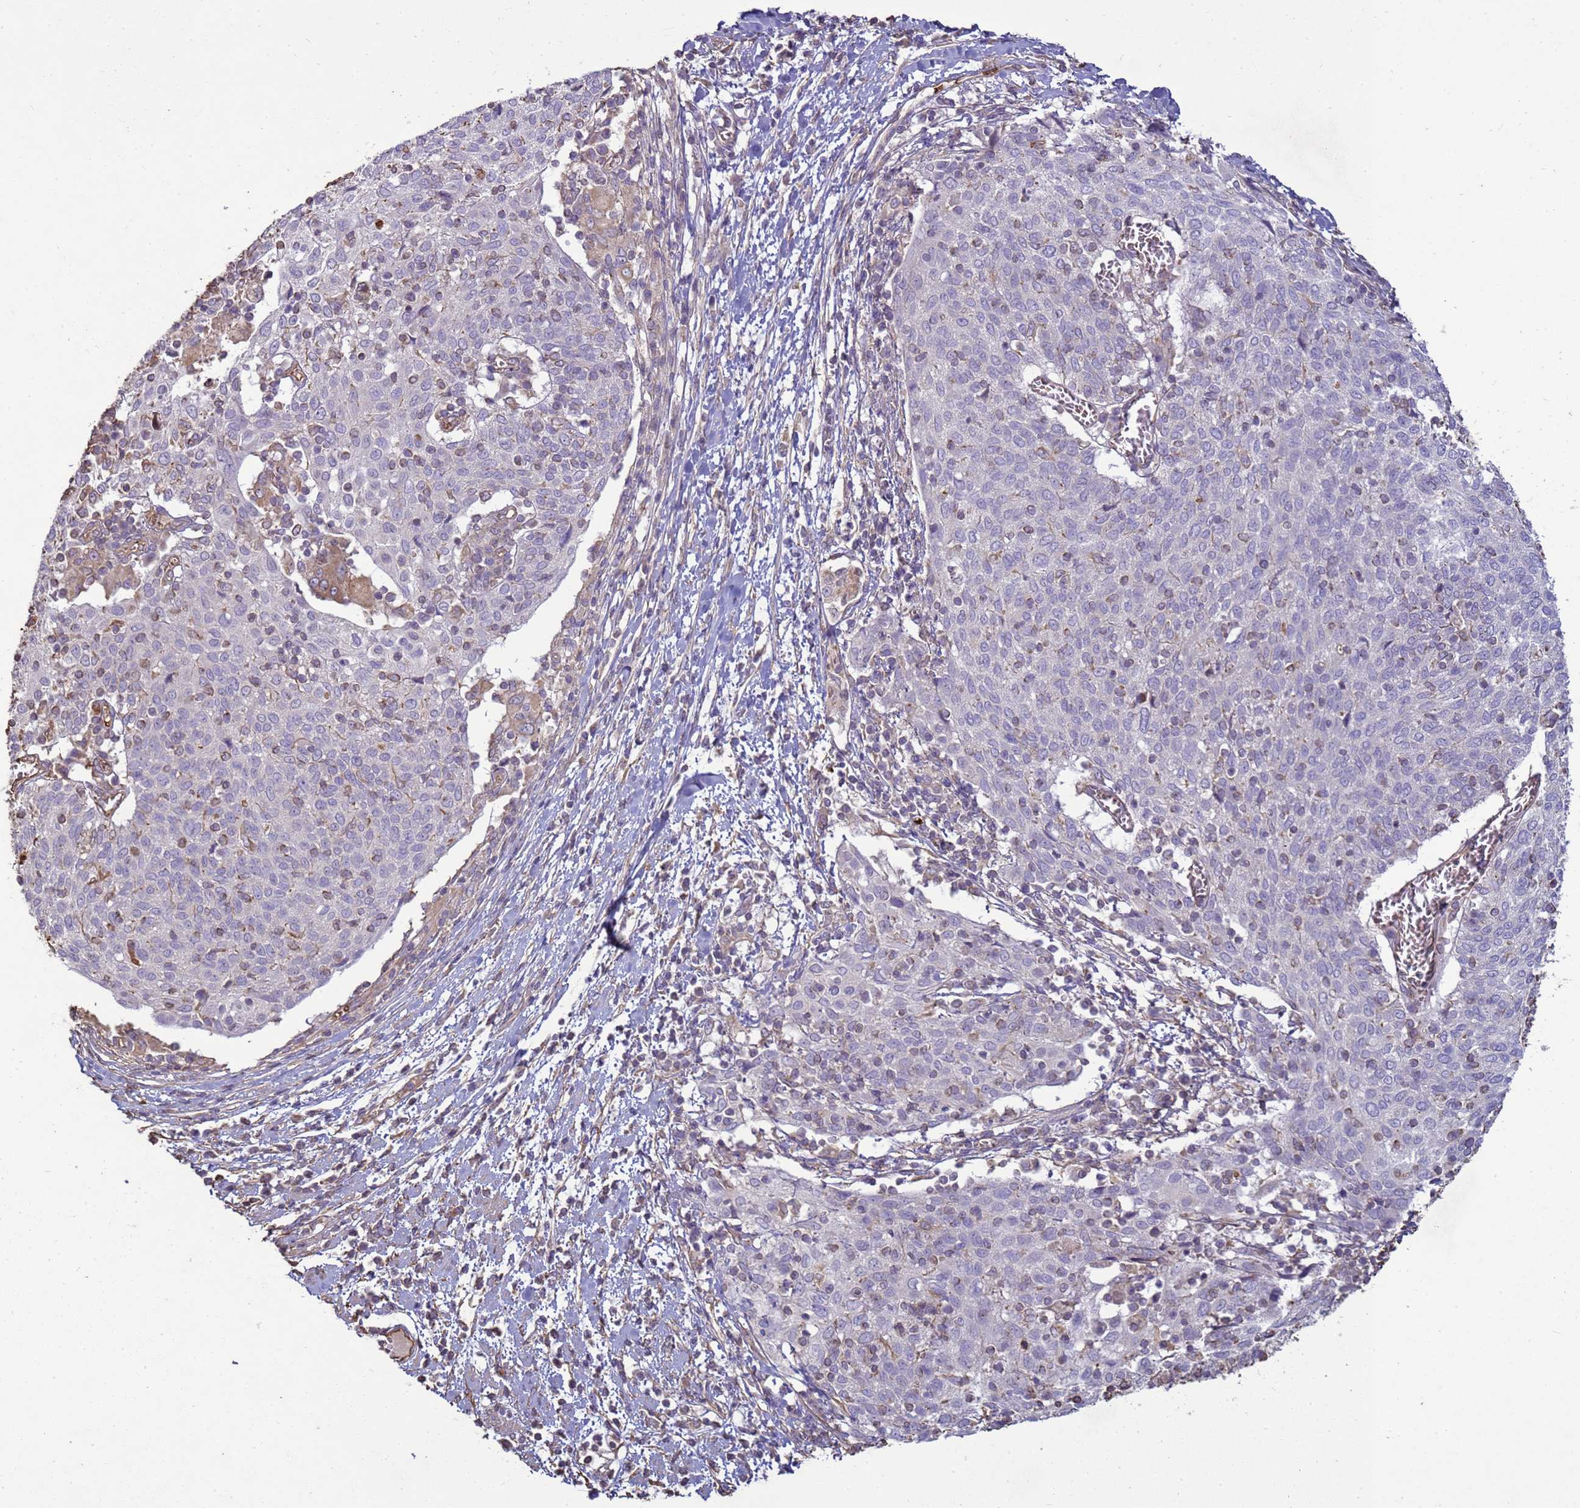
{"staining": {"intensity": "negative", "quantity": "none", "location": "none"}, "tissue": "cervical cancer", "cell_type": "Tumor cells", "image_type": "cancer", "snomed": [{"axis": "morphology", "description": "Squamous cell carcinoma, NOS"}, {"axis": "topography", "description": "Cervix"}], "caption": "Squamous cell carcinoma (cervical) stained for a protein using IHC displays no staining tumor cells.", "gene": "SGIP1", "patient": {"sex": "female", "age": 52}}